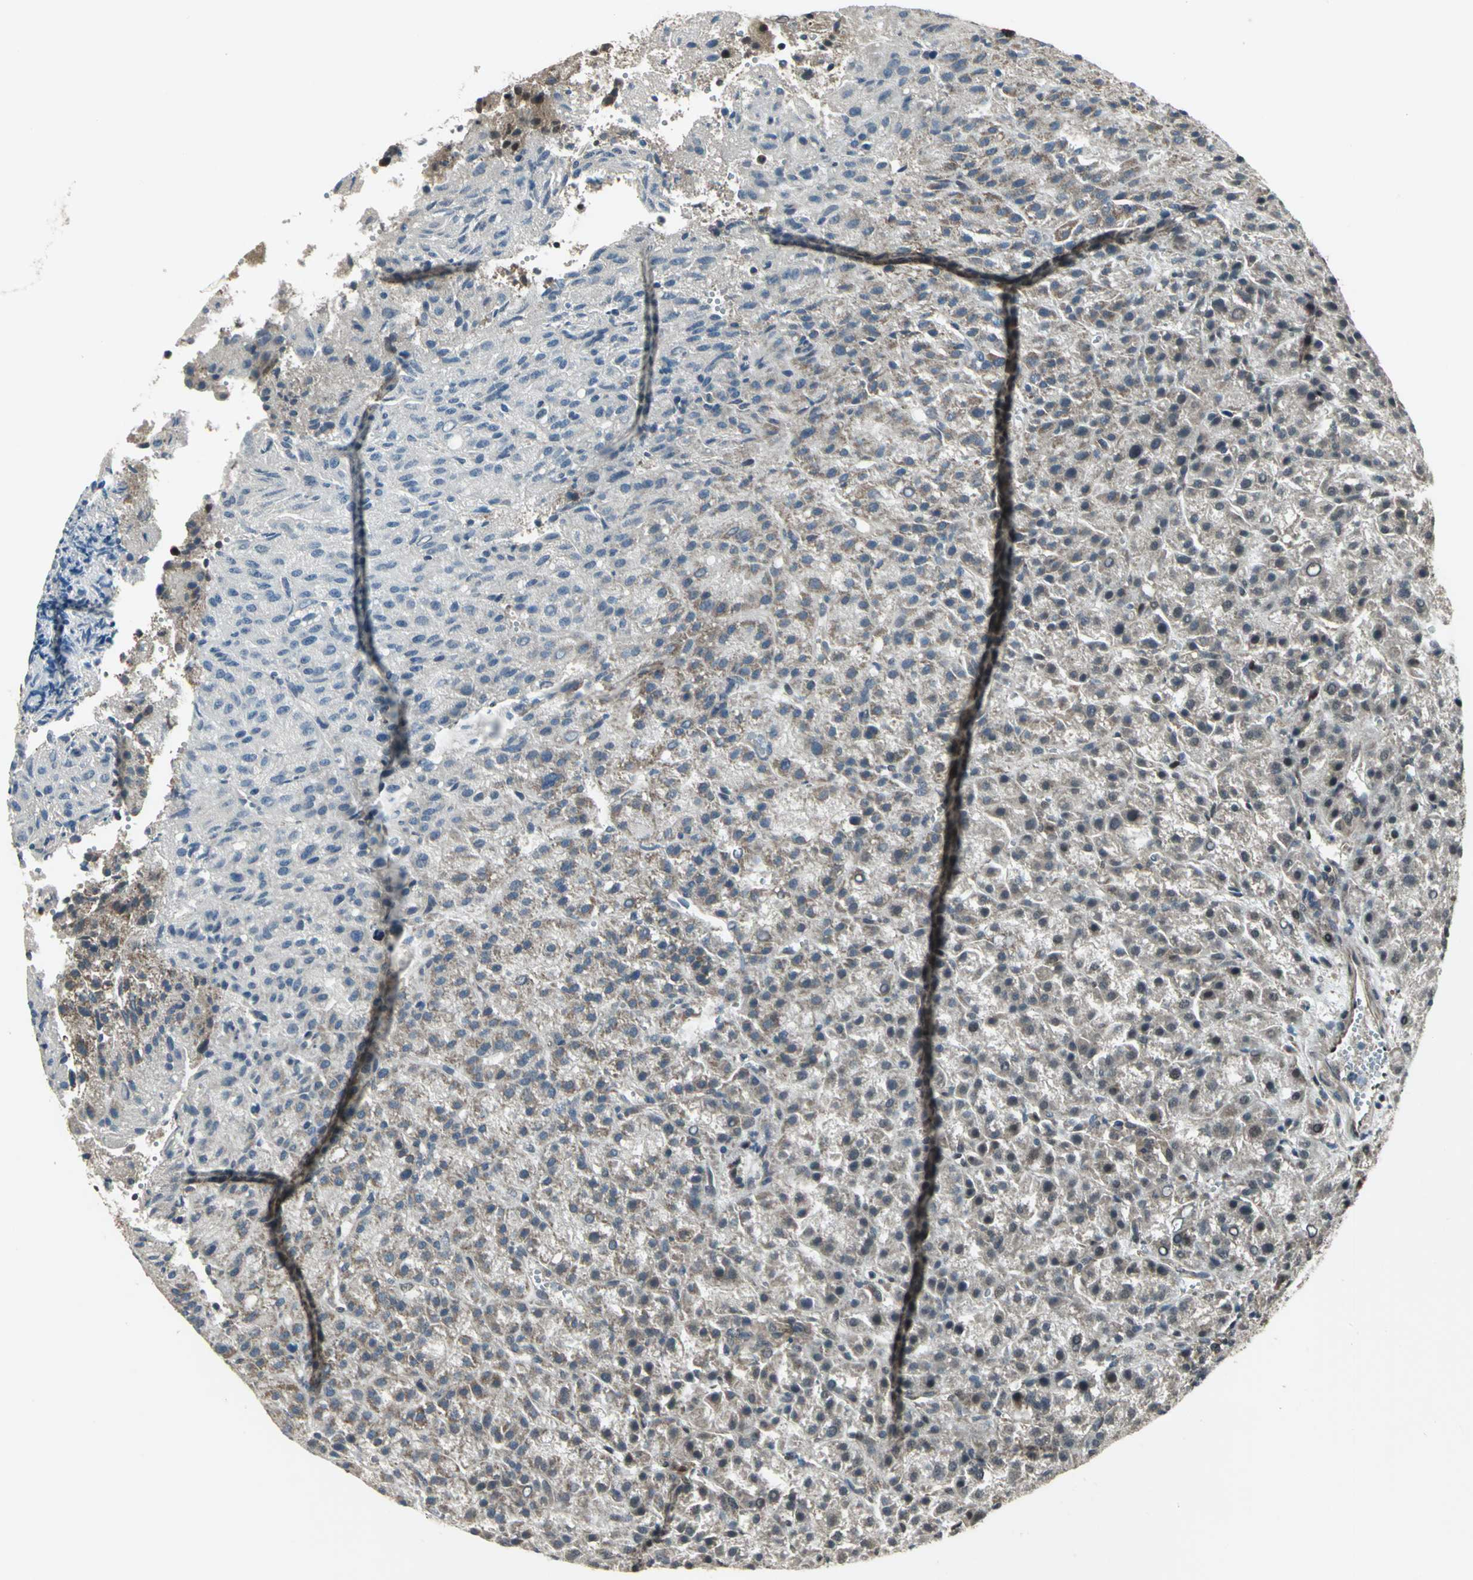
{"staining": {"intensity": "weak", "quantity": "25%-75%", "location": "cytoplasmic/membranous"}, "tissue": "liver cancer", "cell_type": "Tumor cells", "image_type": "cancer", "snomed": [{"axis": "morphology", "description": "Carcinoma, Hepatocellular, NOS"}, {"axis": "topography", "description": "Liver"}], "caption": "The immunohistochemical stain labels weak cytoplasmic/membranous staining in tumor cells of liver cancer (hepatocellular carcinoma) tissue. (brown staining indicates protein expression, while blue staining denotes nuclei).", "gene": "COPS5", "patient": {"sex": "female", "age": 58}}